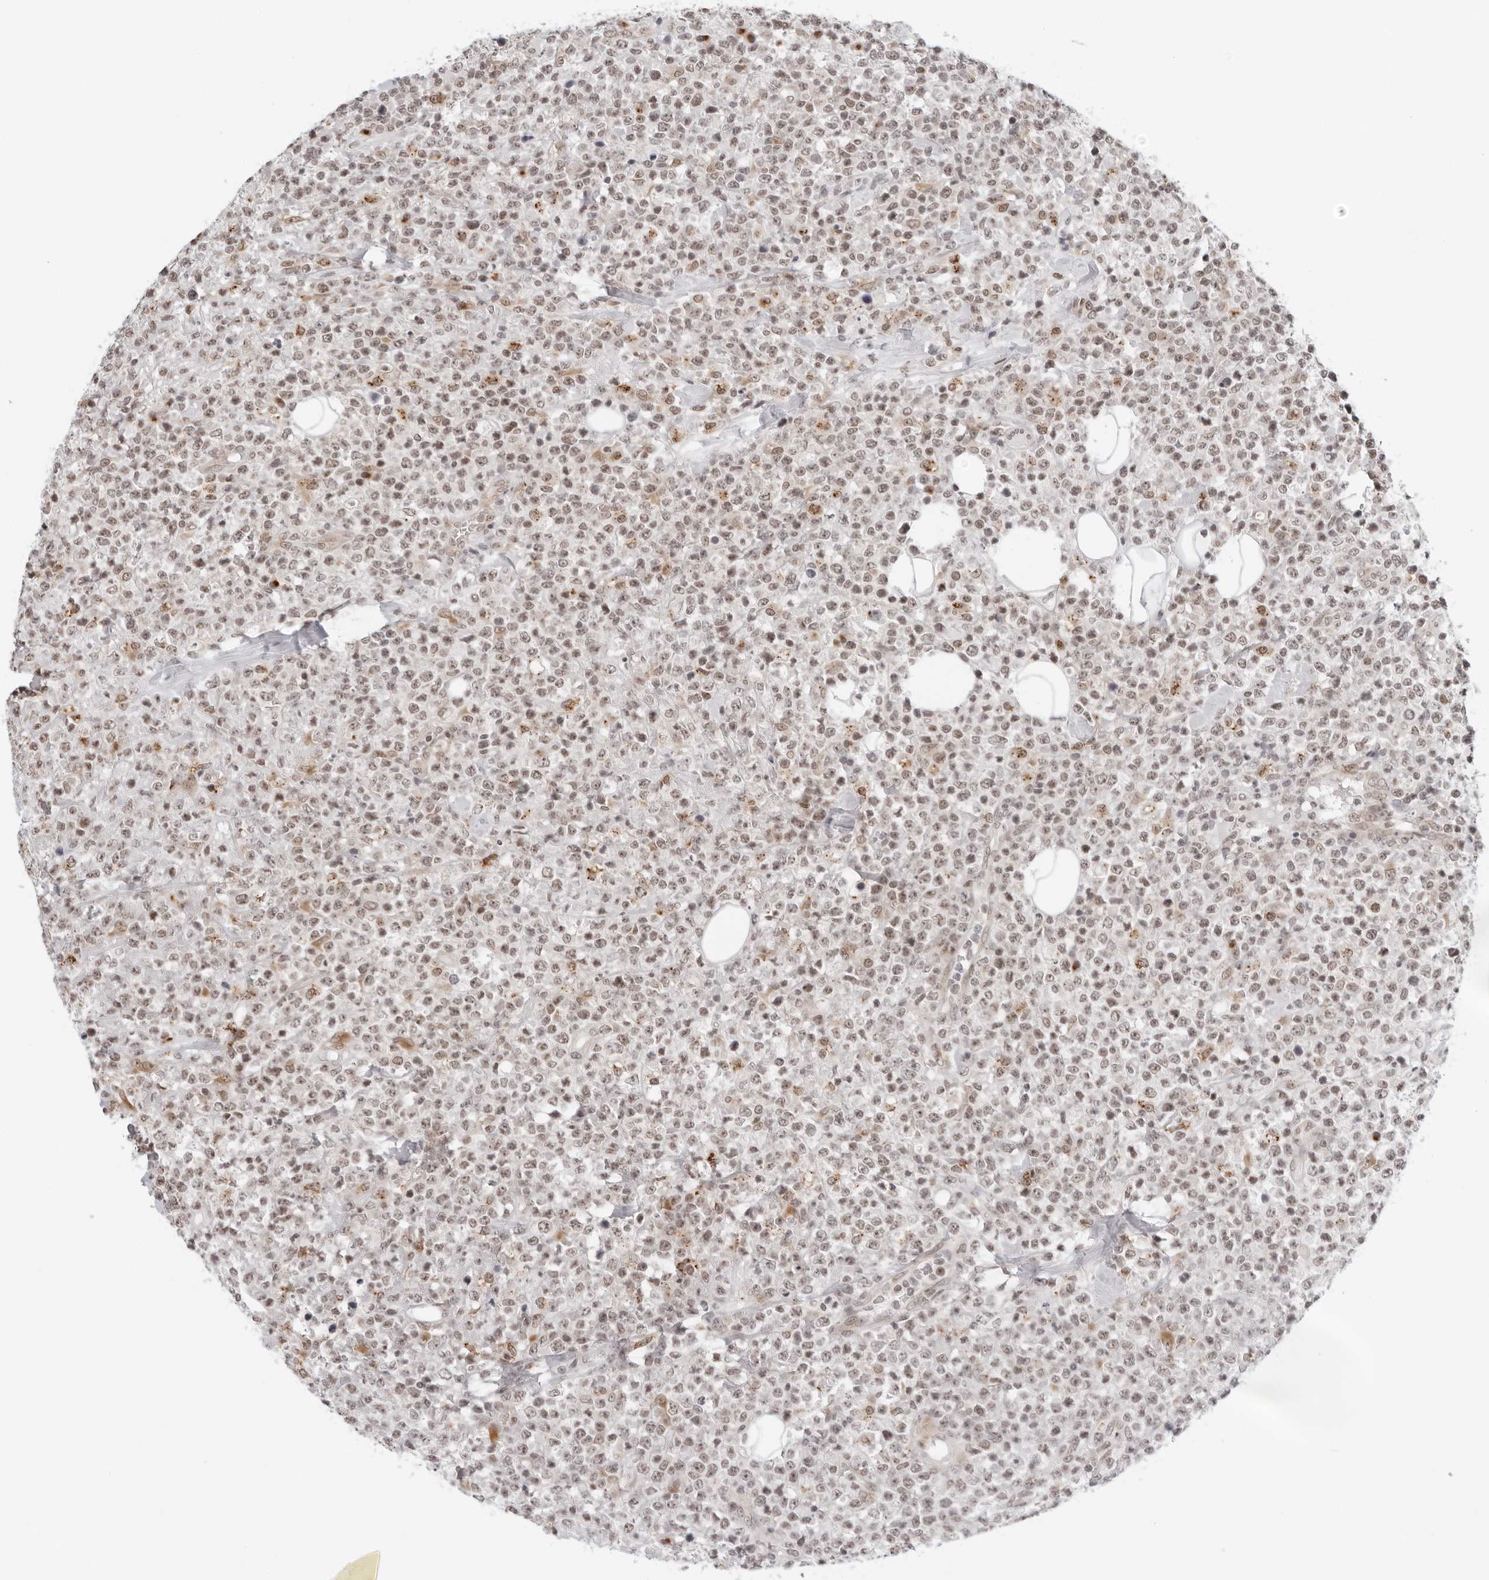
{"staining": {"intensity": "moderate", "quantity": ">75%", "location": "nuclear"}, "tissue": "lymphoma", "cell_type": "Tumor cells", "image_type": "cancer", "snomed": [{"axis": "morphology", "description": "Malignant lymphoma, non-Hodgkin's type, High grade"}, {"axis": "topography", "description": "Colon"}], "caption": "Tumor cells reveal moderate nuclear expression in about >75% of cells in high-grade malignant lymphoma, non-Hodgkin's type. (DAB IHC with brightfield microscopy, high magnification).", "gene": "TOX4", "patient": {"sex": "female", "age": 53}}